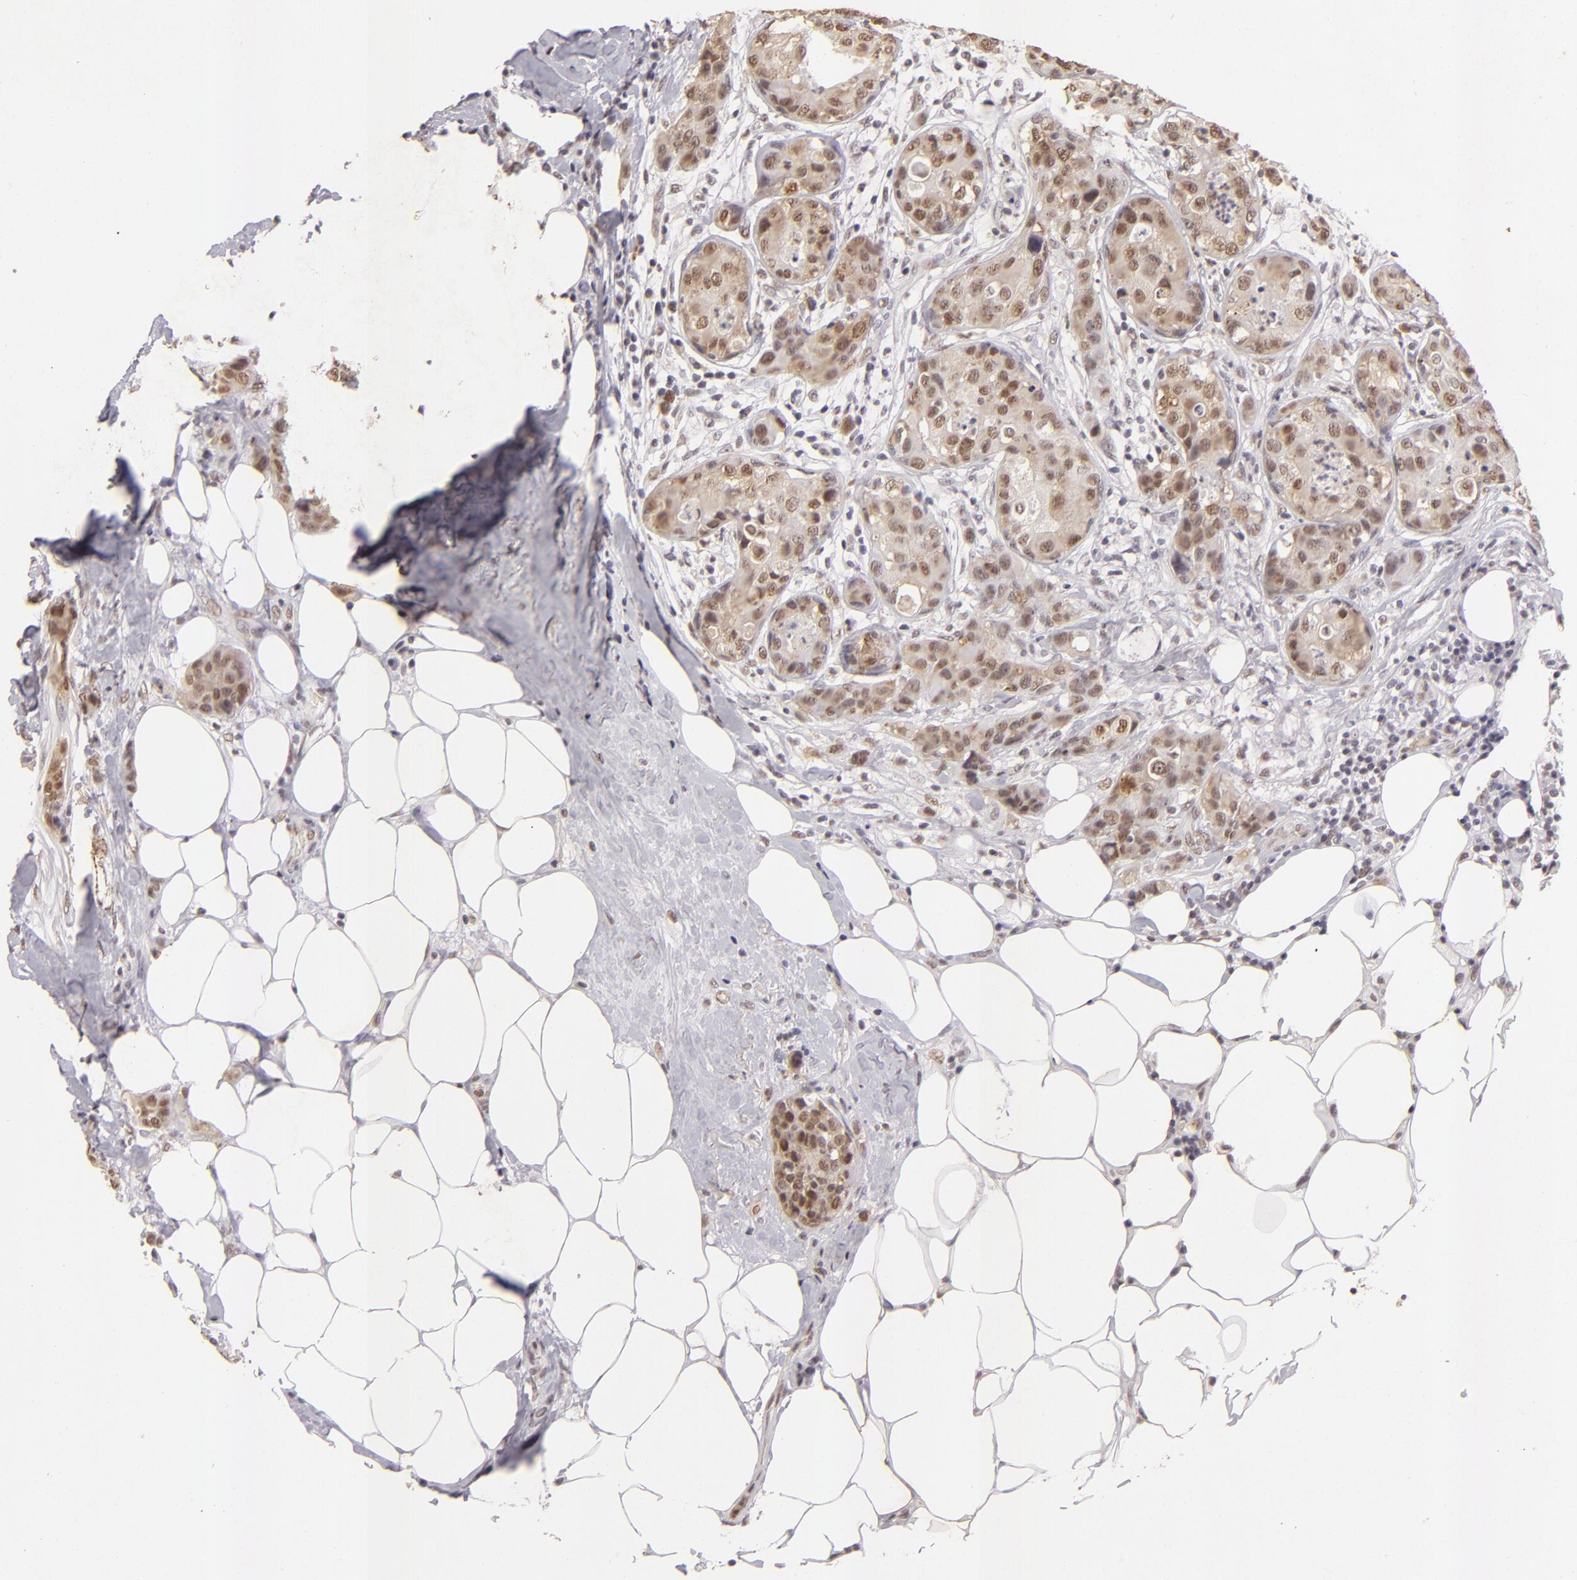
{"staining": {"intensity": "weak", "quantity": ">75%", "location": "nuclear"}, "tissue": "breast cancer", "cell_type": "Tumor cells", "image_type": "cancer", "snomed": [{"axis": "morphology", "description": "Duct carcinoma"}, {"axis": "topography", "description": "Breast"}], "caption": "Human invasive ductal carcinoma (breast) stained with a brown dye exhibits weak nuclear positive positivity in about >75% of tumor cells.", "gene": "CBX3", "patient": {"sex": "female", "age": 45}}